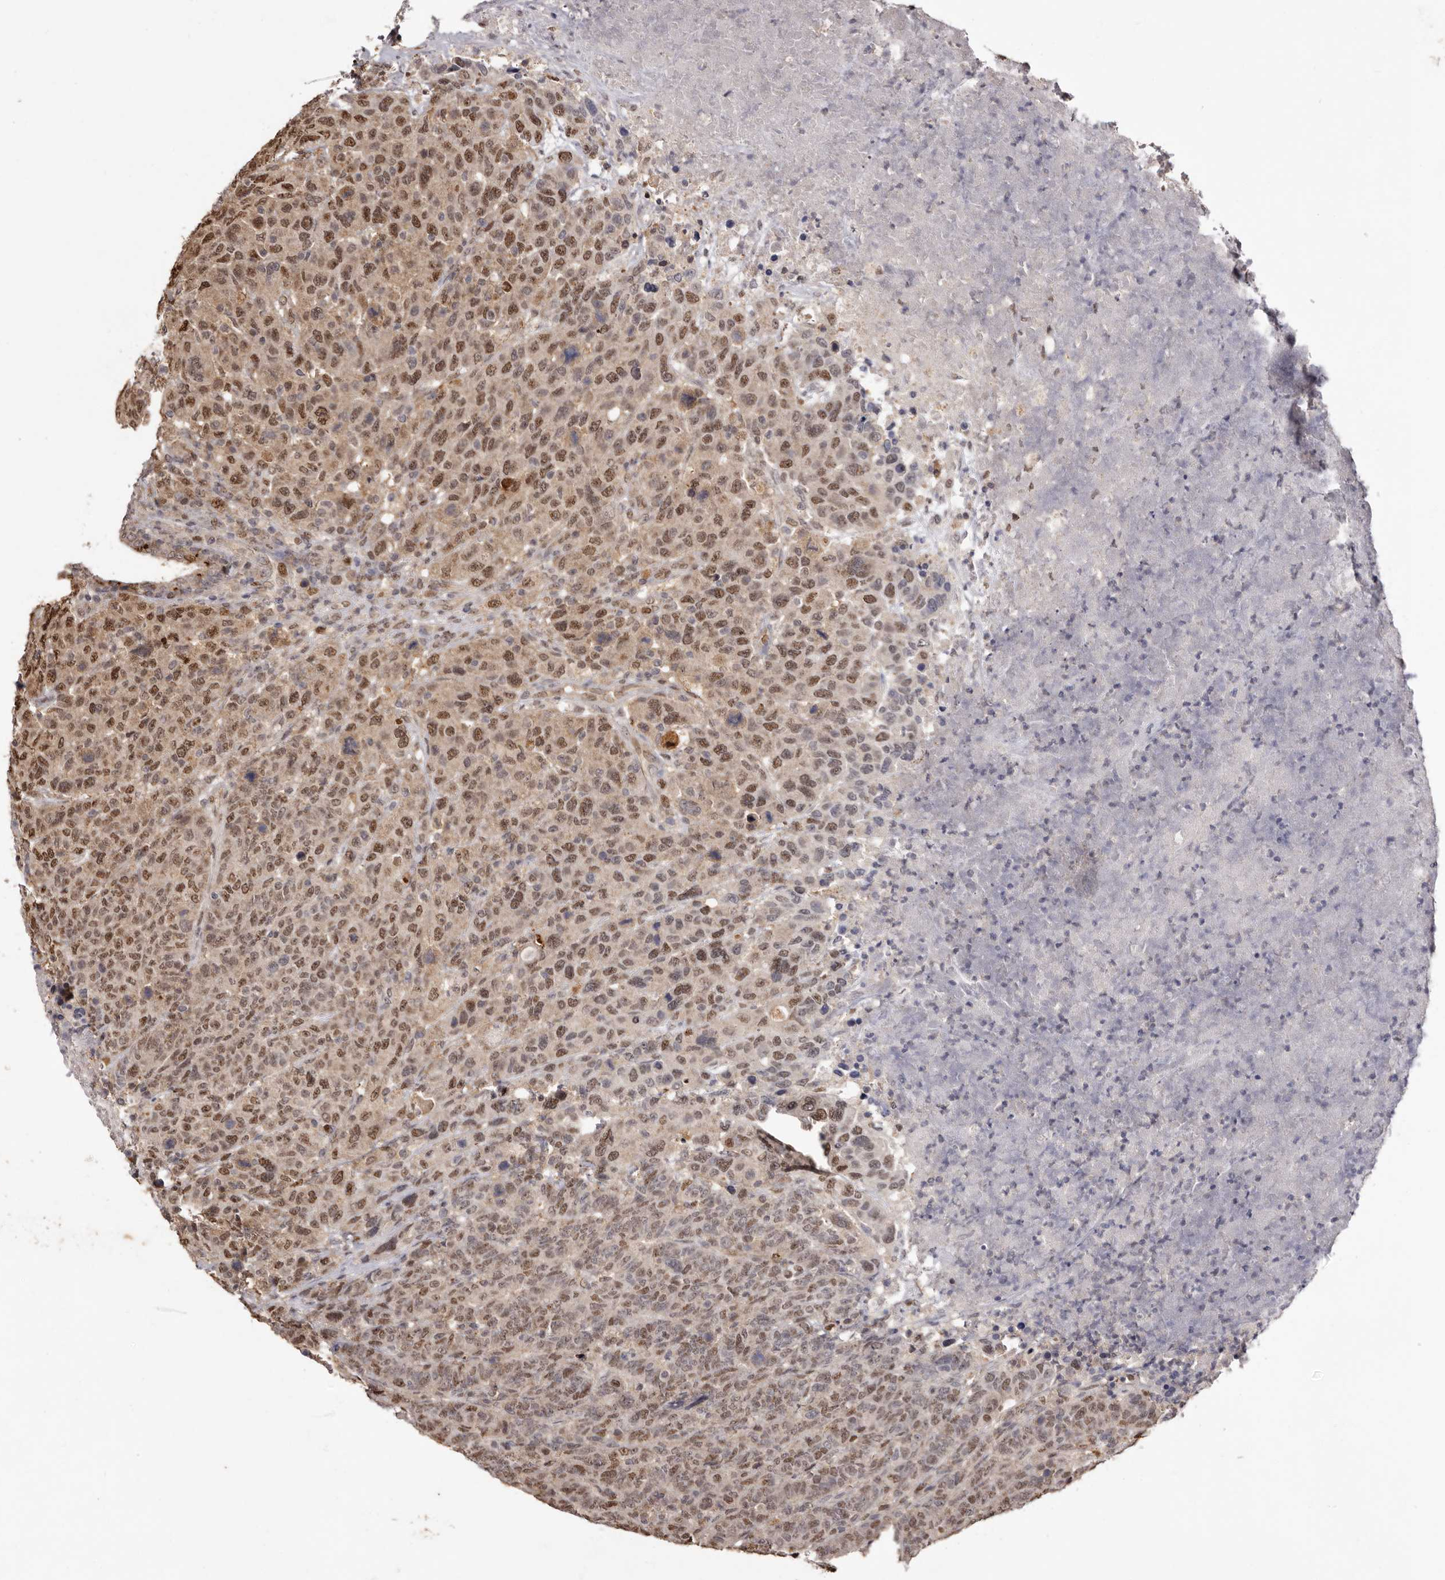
{"staining": {"intensity": "moderate", "quantity": ">75%", "location": "nuclear"}, "tissue": "breast cancer", "cell_type": "Tumor cells", "image_type": "cancer", "snomed": [{"axis": "morphology", "description": "Duct carcinoma"}, {"axis": "topography", "description": "Breast"}], "caption": "Breast cancer (infiltrating ductal carcinoma) tissue displays moderate nuclear positivity in approximately >75% of tumor cells", "gene": "NOTCH1", "patient": {"sex": "female", "age": 37}}